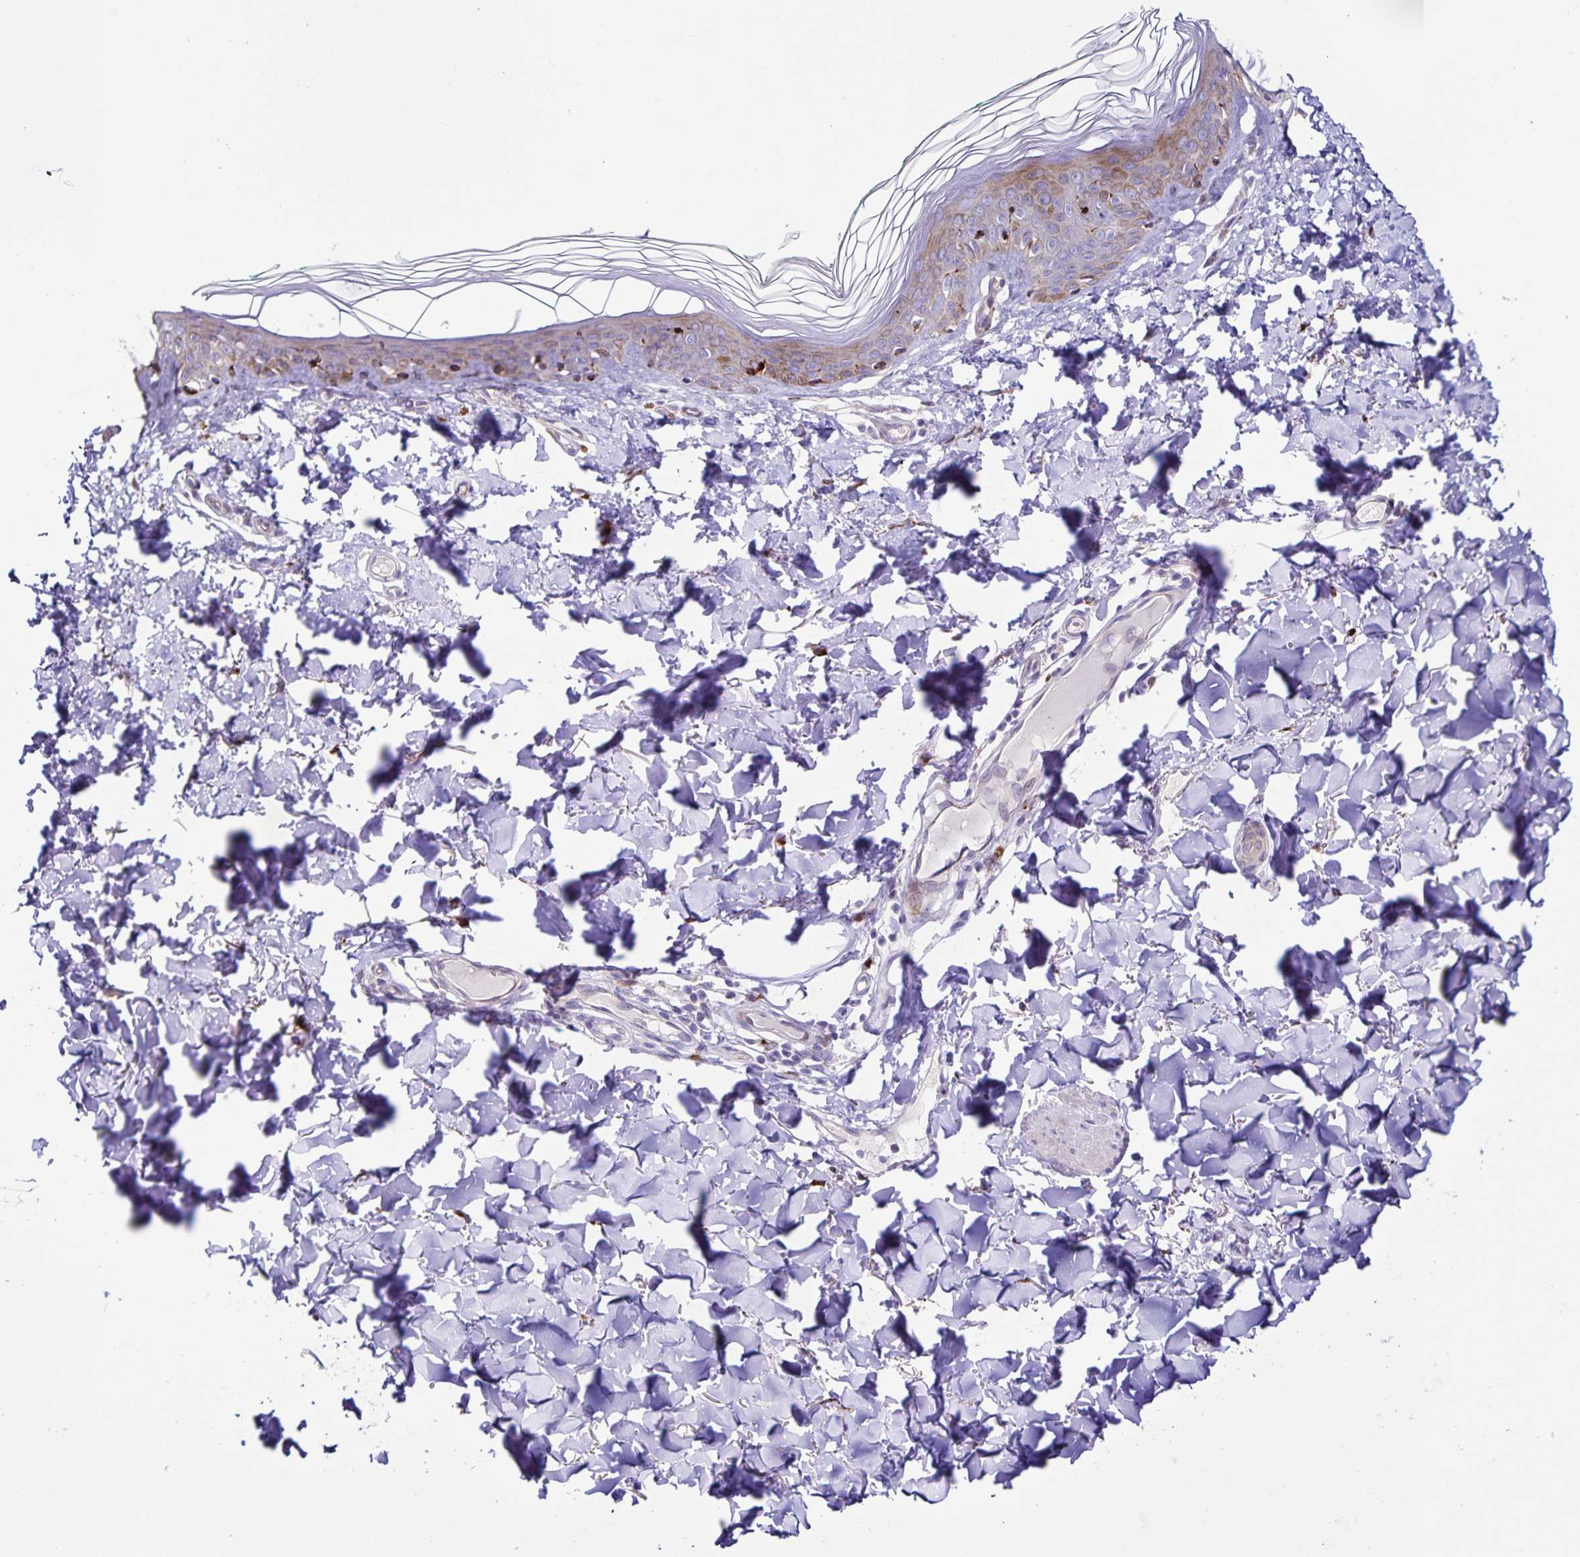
{"staining": {"intensity": "negative", "quantity": "none", "location": "none"}, "tissue": "skin", "cell_type": "Fibroblasts", "image_type": "normal", "snomed": [{"axis": "morphology", "description": "Normal tissue, NOS"}, {"axis": "topography", "description": "Skin"}, {"axis": "topography", "description": "Peripheral nerve tissue"}], "caption": "DAB immunohistochemical staining of normal skin demonstrates no significant expression in fibroblasts.", "gene": "OSBPL5", "patient": {"sex": "female", "age": 45}}